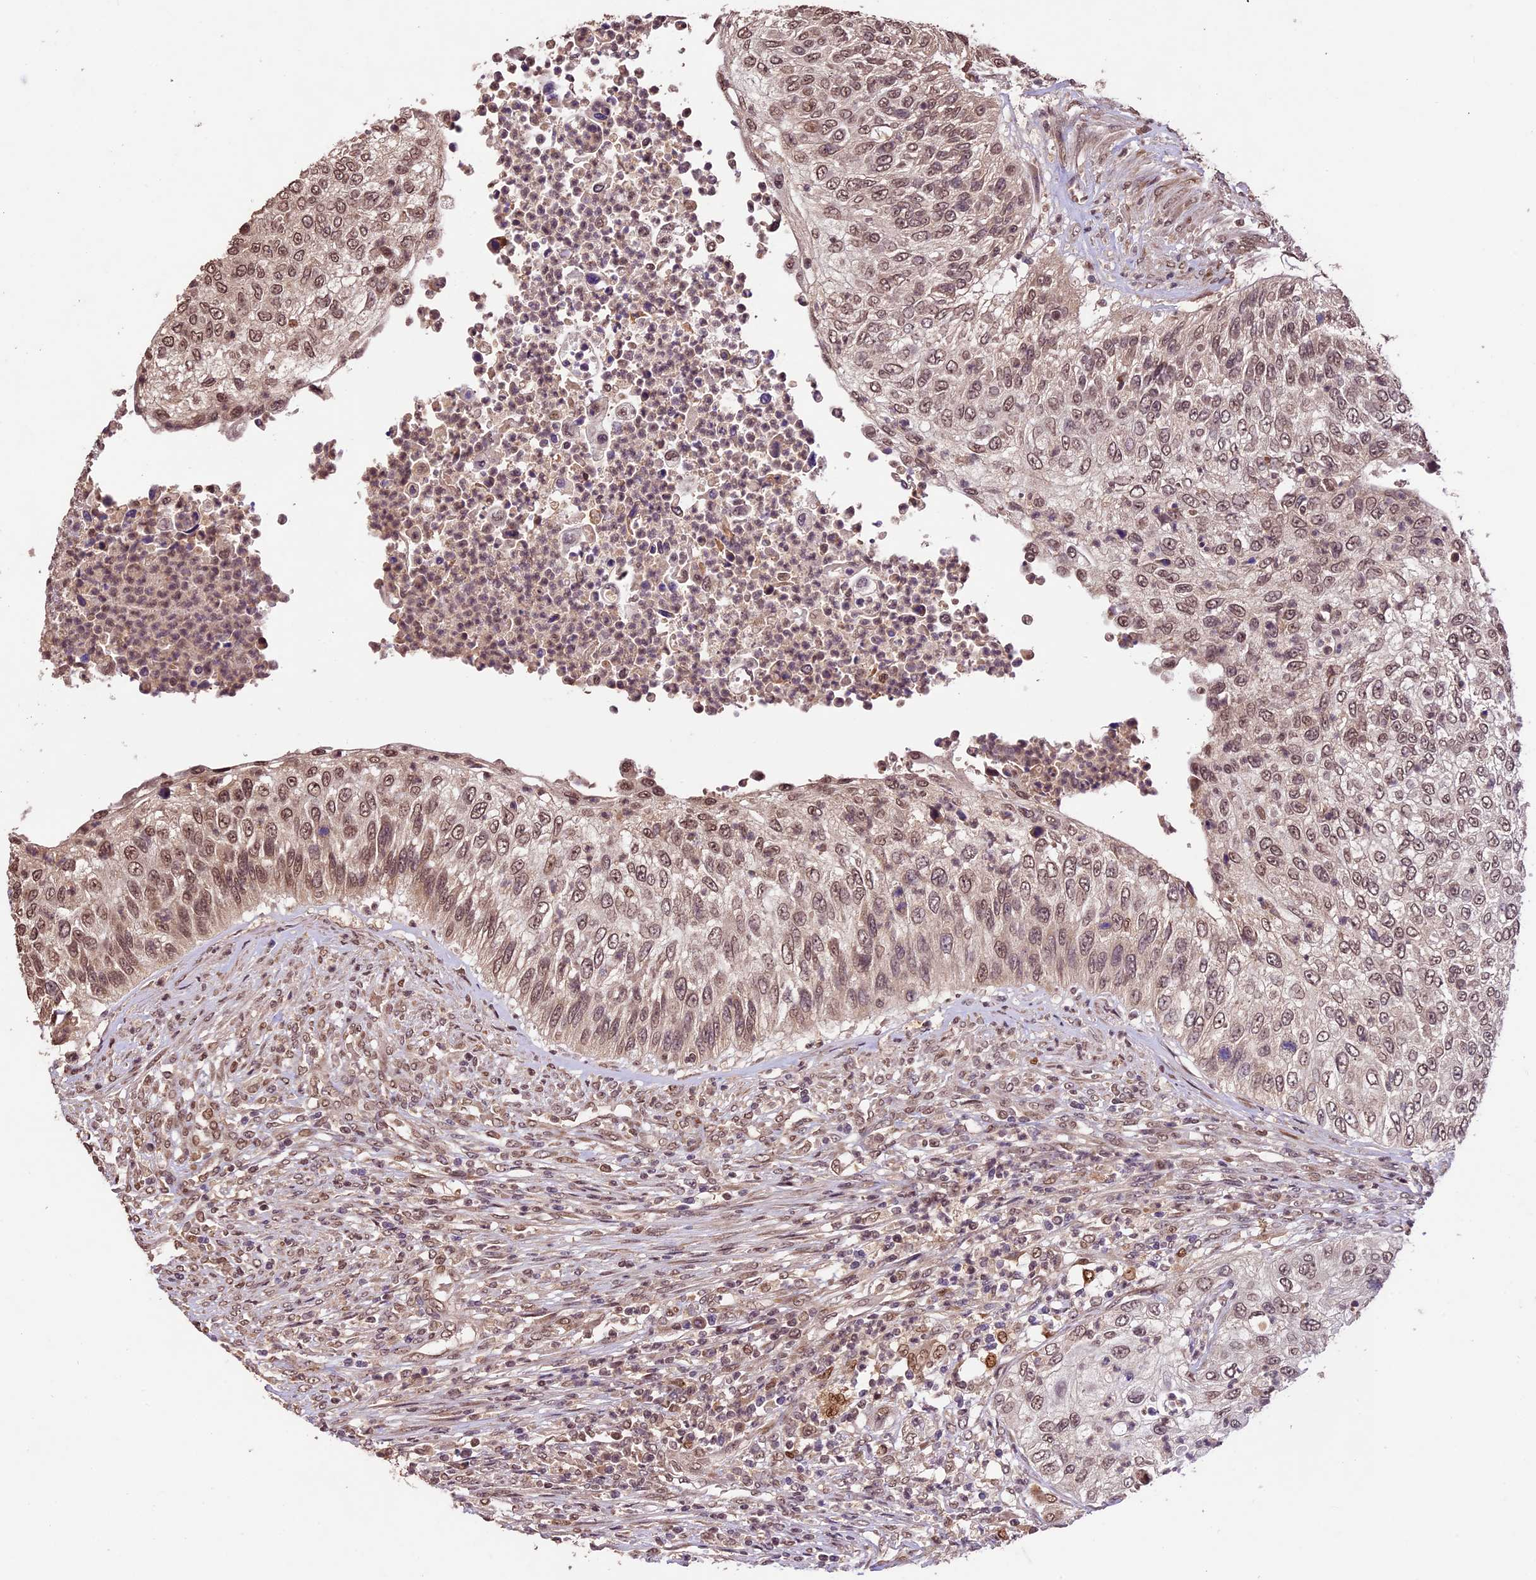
{"staining": {"intensity": "moderate", "quantity": ">75%", "location": "nuclear"}, "tissue": "urothelial cancer", "cell_type": "Tumor cells", "image_type": "cancer", "snomed": [{"axis": "morphology", "description": "Urothelial carcinoma, High grade"}, {"axis": "topography", "description": "Urinary bladder"}], "caption": "Immunohistochemistry (IHC) (DAB (3,3'-diaminobenzidine)) staining of high-grade urothelial carcinoma shows moderate nuclear protein positivity in approximately >75% of tumor cells.", "gene": "CDKN2AIP", "patient": {"sex": "female", "age": 60}}